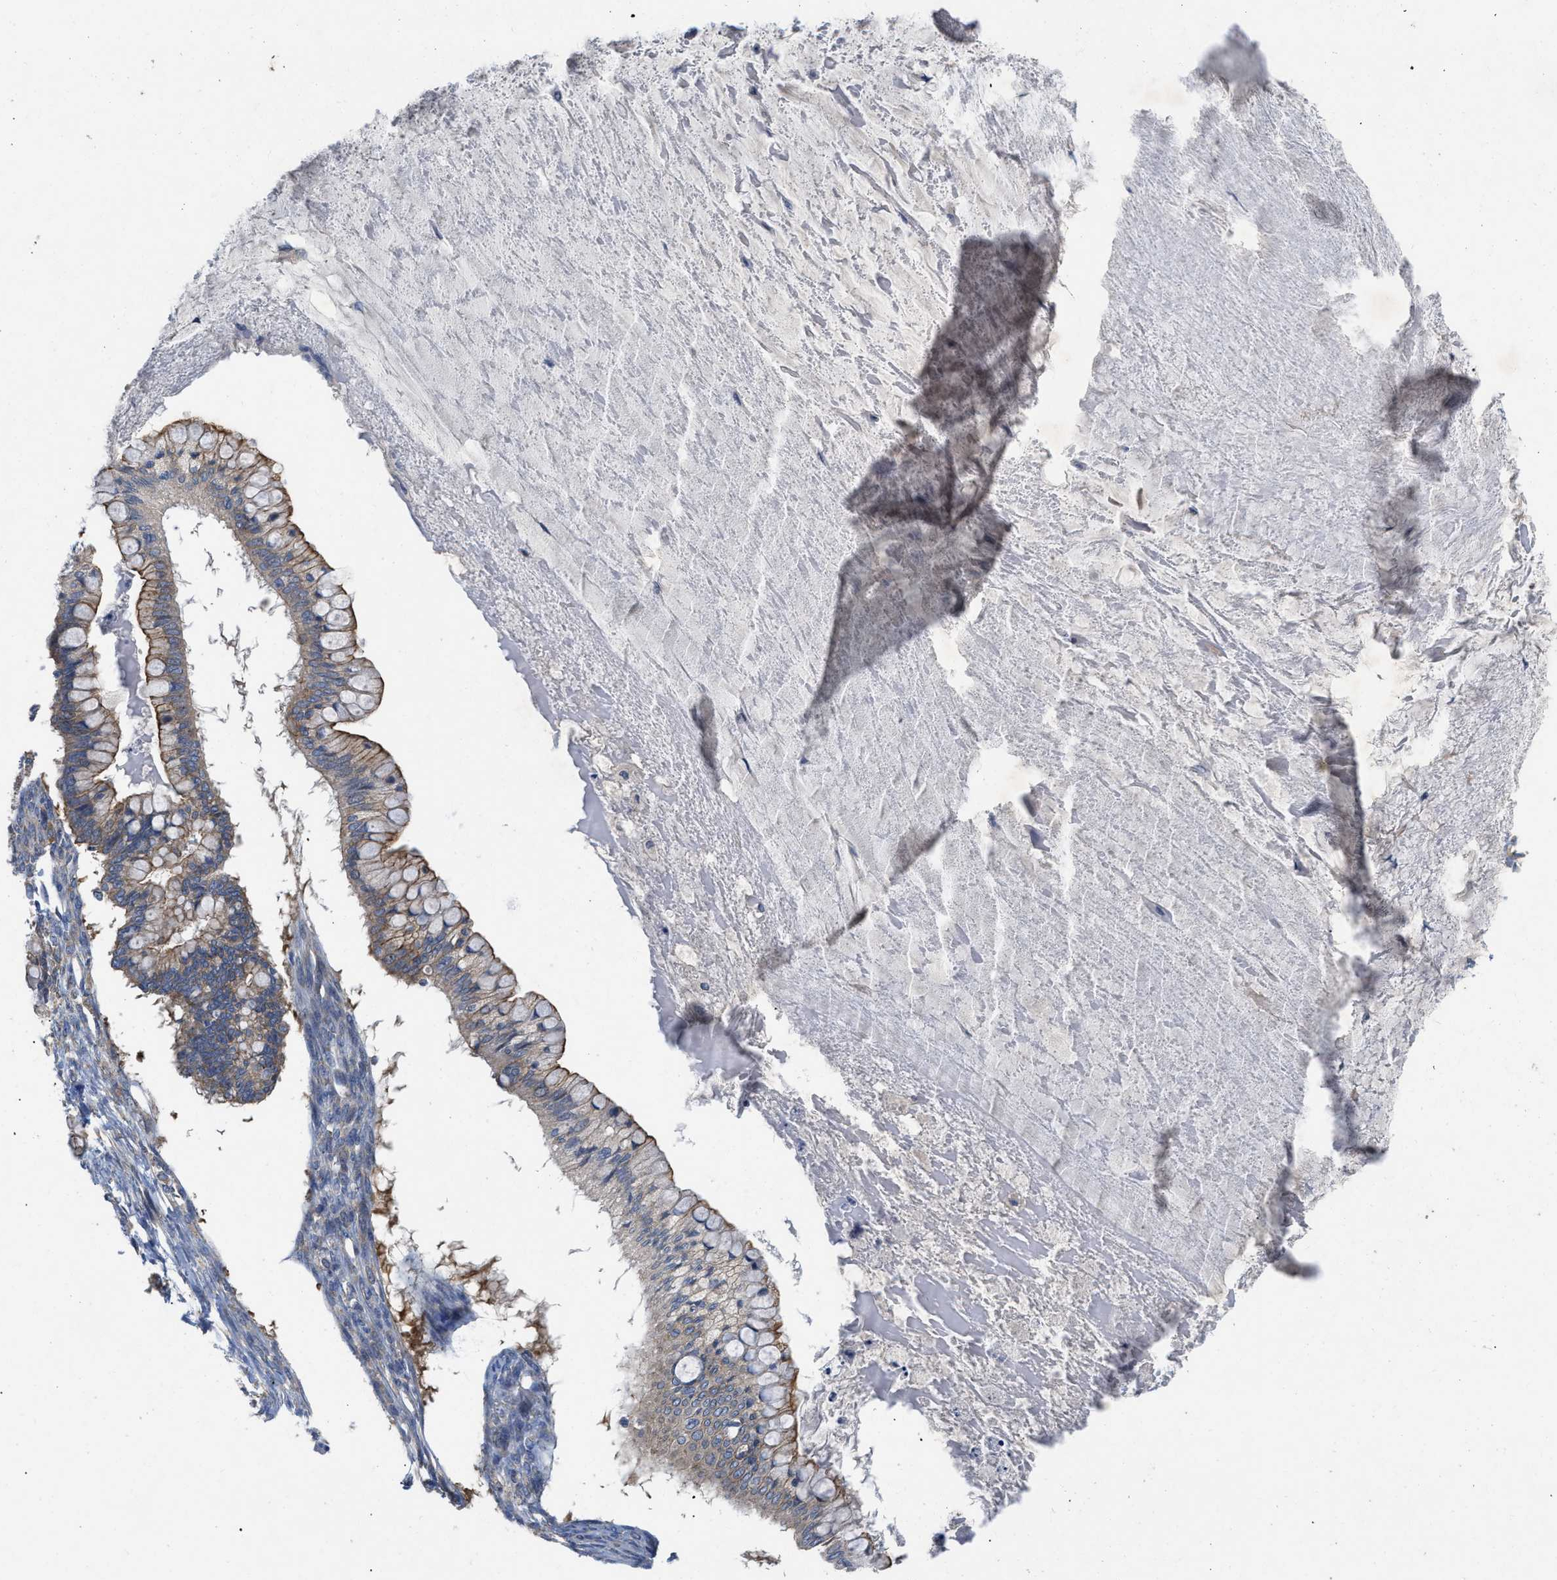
{"staining": {"intensity": "strong", "quantity": "25%-75%", "location": "cytoplasmic/membranous"}, "tissue": "ovarian cancer", "cell_type": "Tumor cells", "image_type": "cancer", "snomed": [{"axis": "morphology", "description": "Cystadenocarcinoma, mucinous, NOS"}, {"axis": "topography", "description": "Ovary"}], "caption": "A high amount of strong cytoplasmic/membranous staining is appreciated in about 25%-75% of tumor cells in ovarian mucinous cystadenocarcinoma tissue. The protein of interest is shown in brown color, while the nuclei are stained blue.", "gene": "TMEM131", "patient": {"sex": "female", "age": 57}}